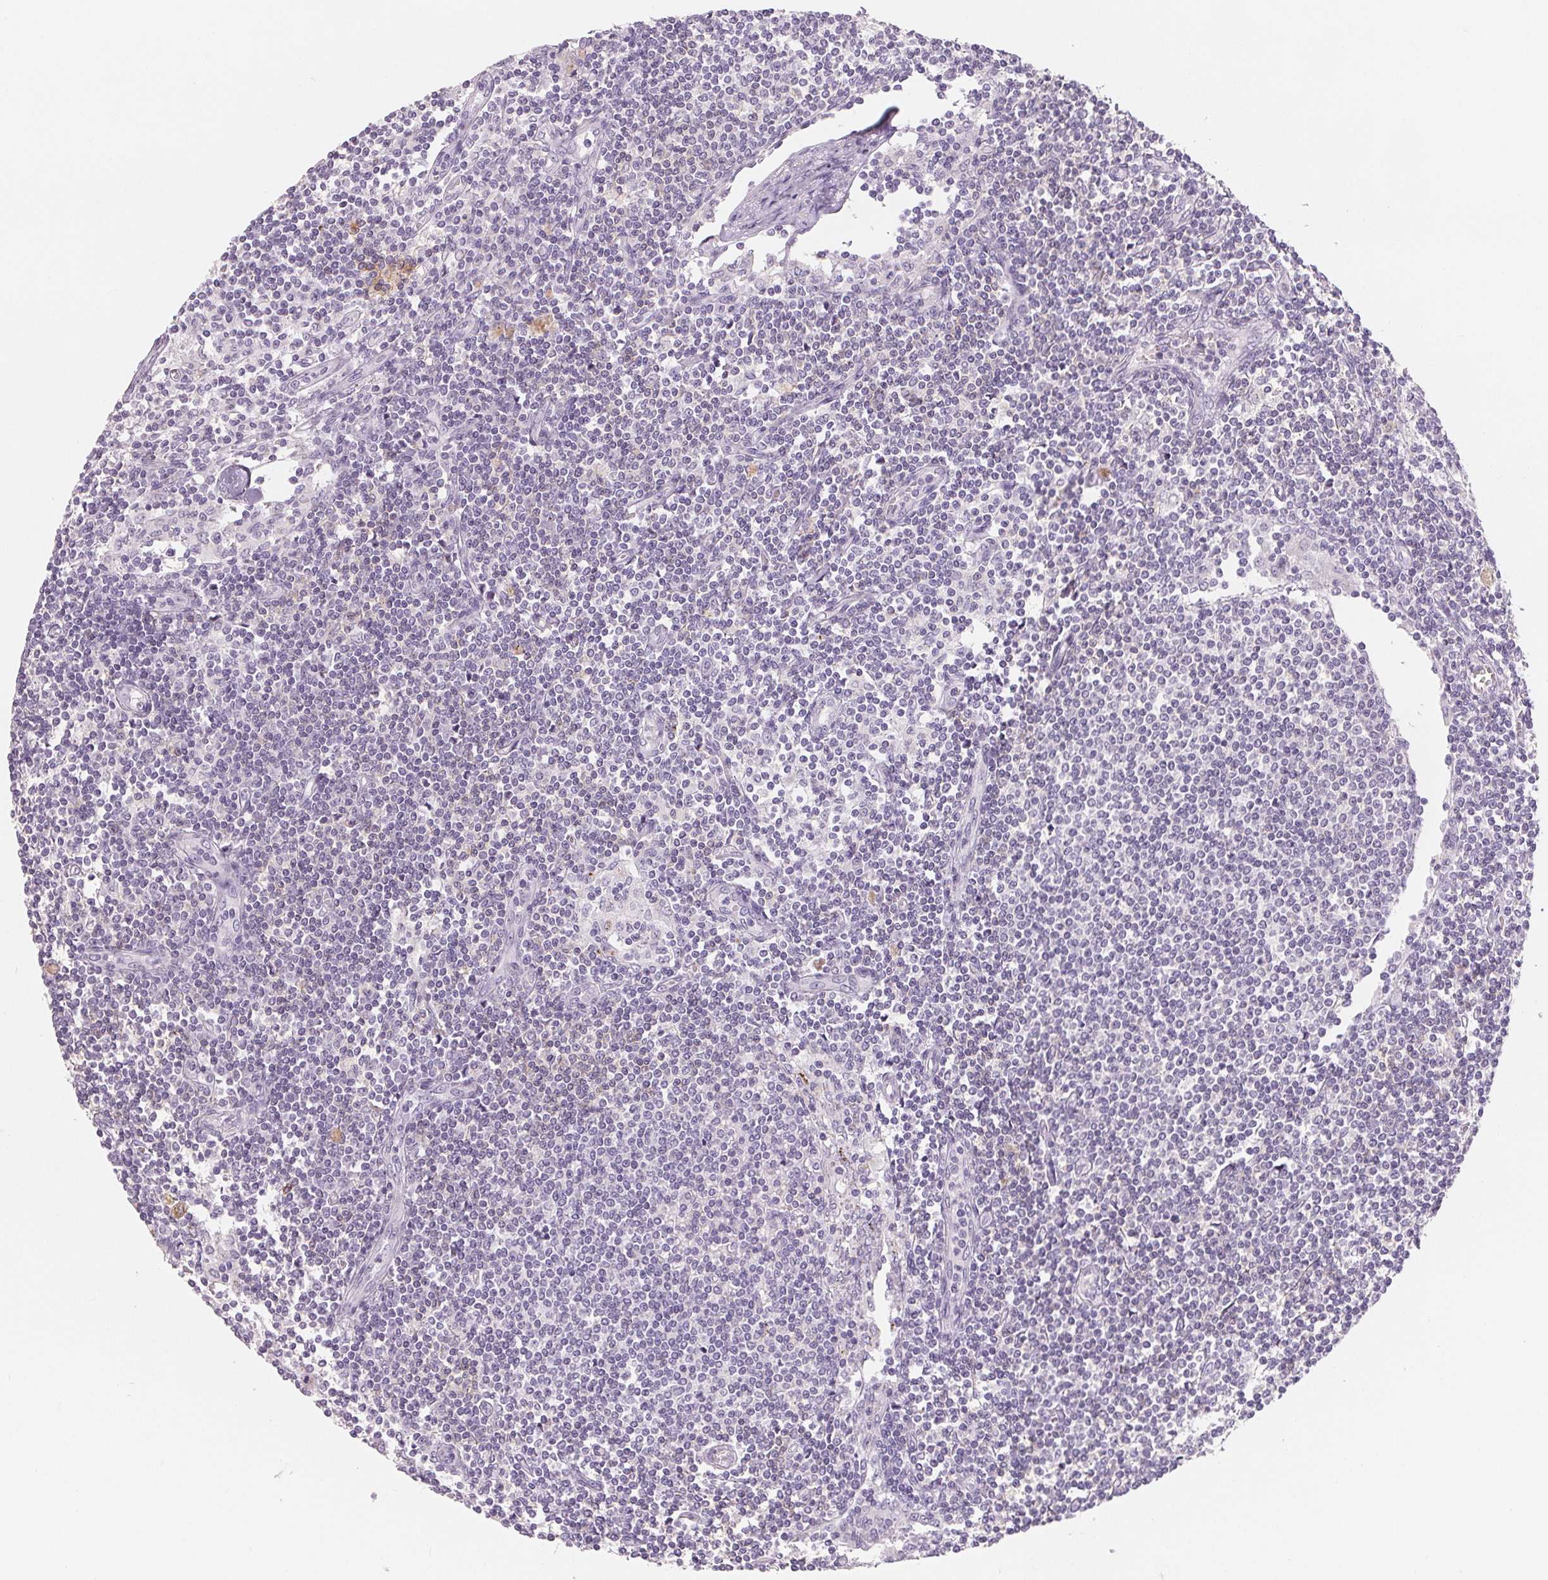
{"staining": {"intensity": "moderate", "quantity": "<25%", "location": "cytoplasmic/membranous"}, "tissue": "lymph node", "cell_type": "Germinal center cells", "image_type": "normal", "snomed": [{"axis": "morphology", "description": "Normal tissue, NOS"}, {"axis": "topography", "description": "Lymph node"}], "caption": "DAB immunohistochemical staining of benign human lymph node exhibits moderate cytoplasmic/membranous protein expression in about <25% of germinal center cells.", "gene": "CD69", "patient": {"sex": "female", "age": 69}}